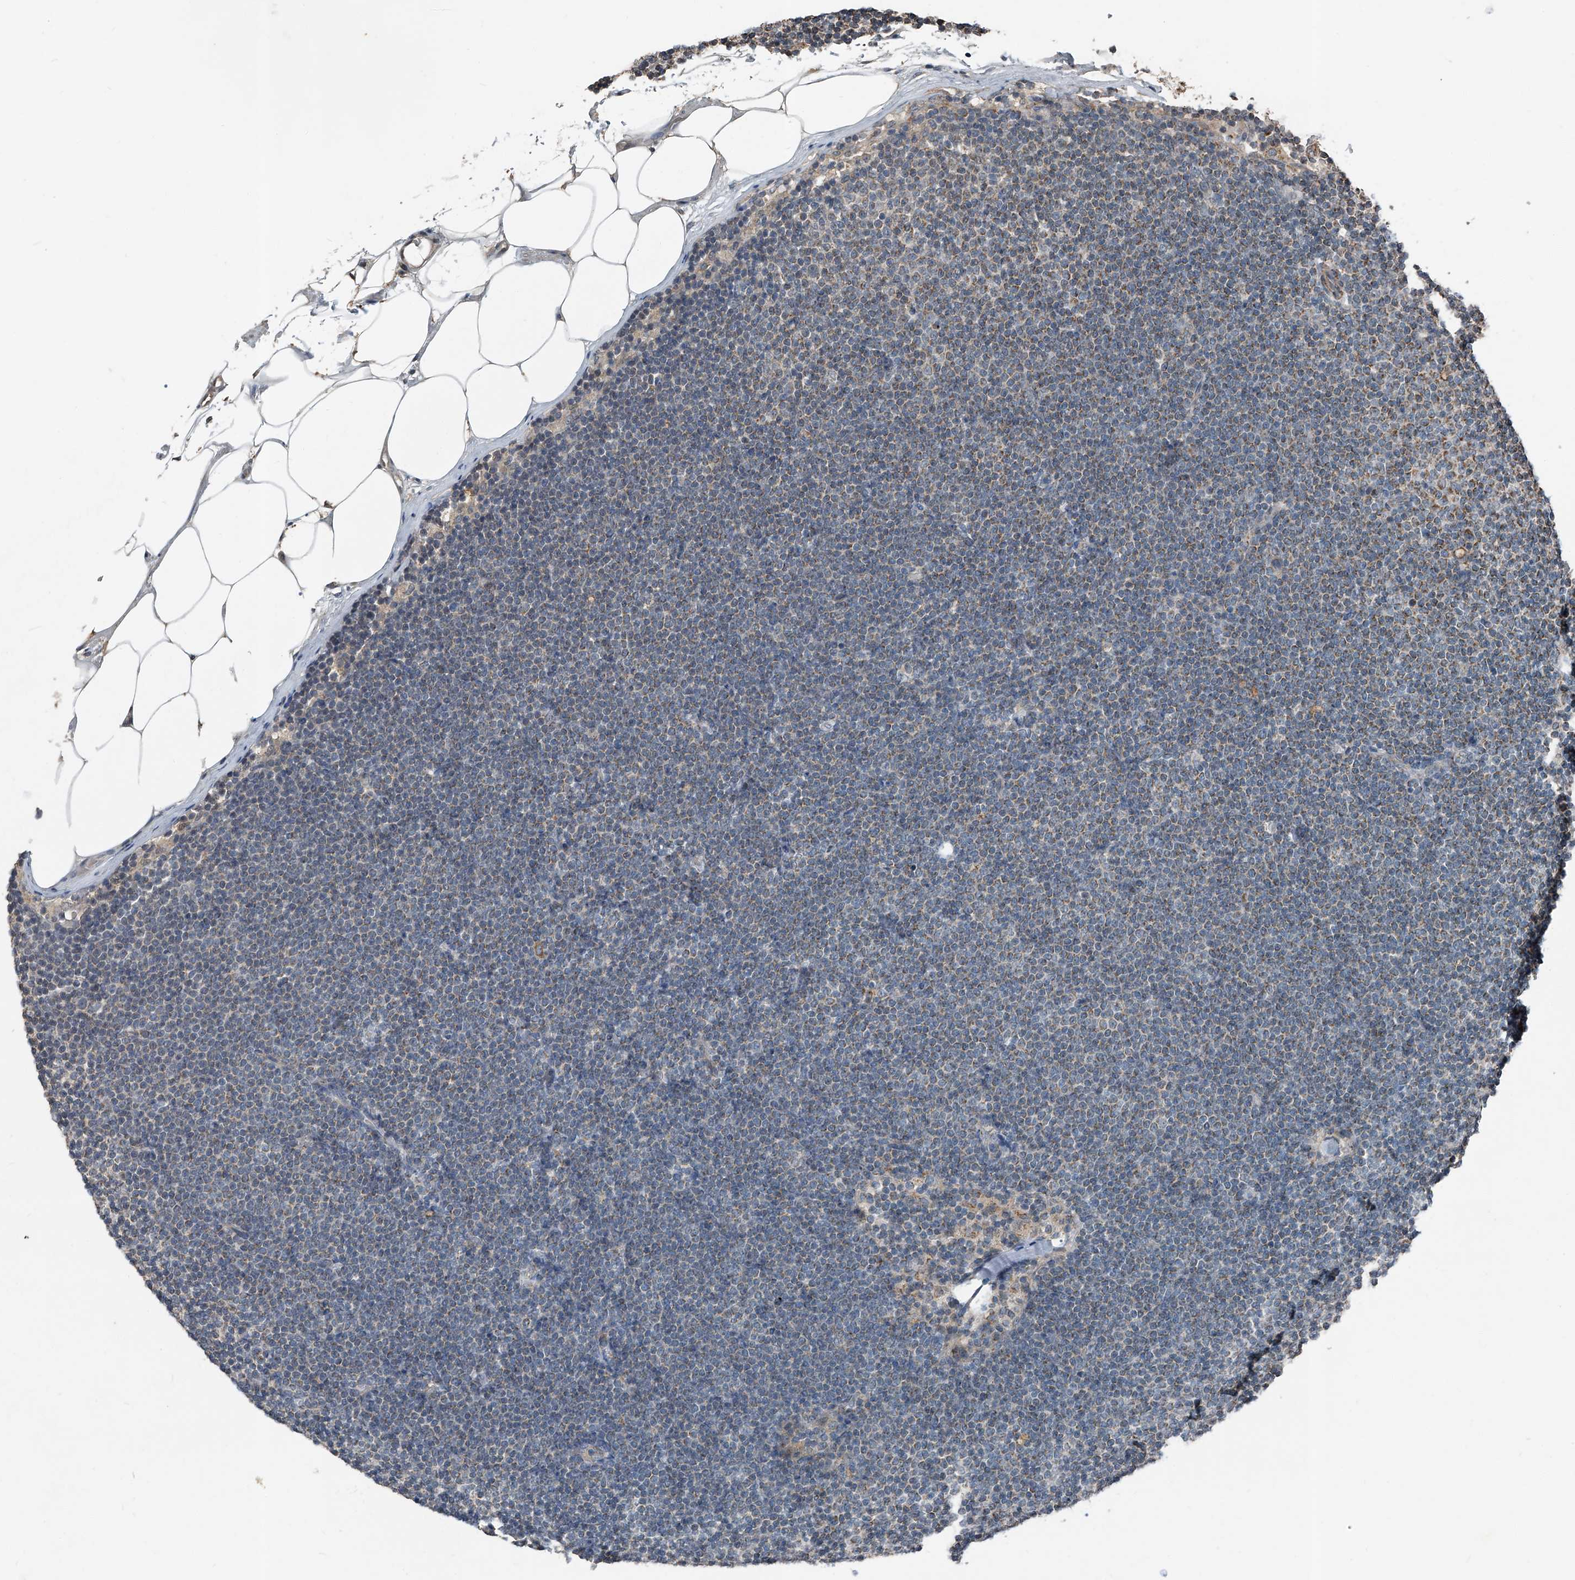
{"staining": {"intensity": "moderate", "quantity": ">75%", "location": "cytoplasmic/membranous"}, "tissue": "lymphoma", "cell_type": "Tumor cells", "image_type": "cancer", "snomed": [{"axis": "morphology", "description": "Malignant lymphoma, non-Hodgkin's type, Low grade"}, {"axis": "topography", "description": "Lymph node"}], "caption": "Lymphoma tissue displays moderate cytoplasmic/membranous staining in about >75% of tumor cells Using DAB (3,3'-diaminobenzidine) (brown) and hematoxylin (blue) stains, captured at high magnification using brightfield microscopy.", "gene": "CHRNA7", "patient": {"sex": "female", "age": 53}}